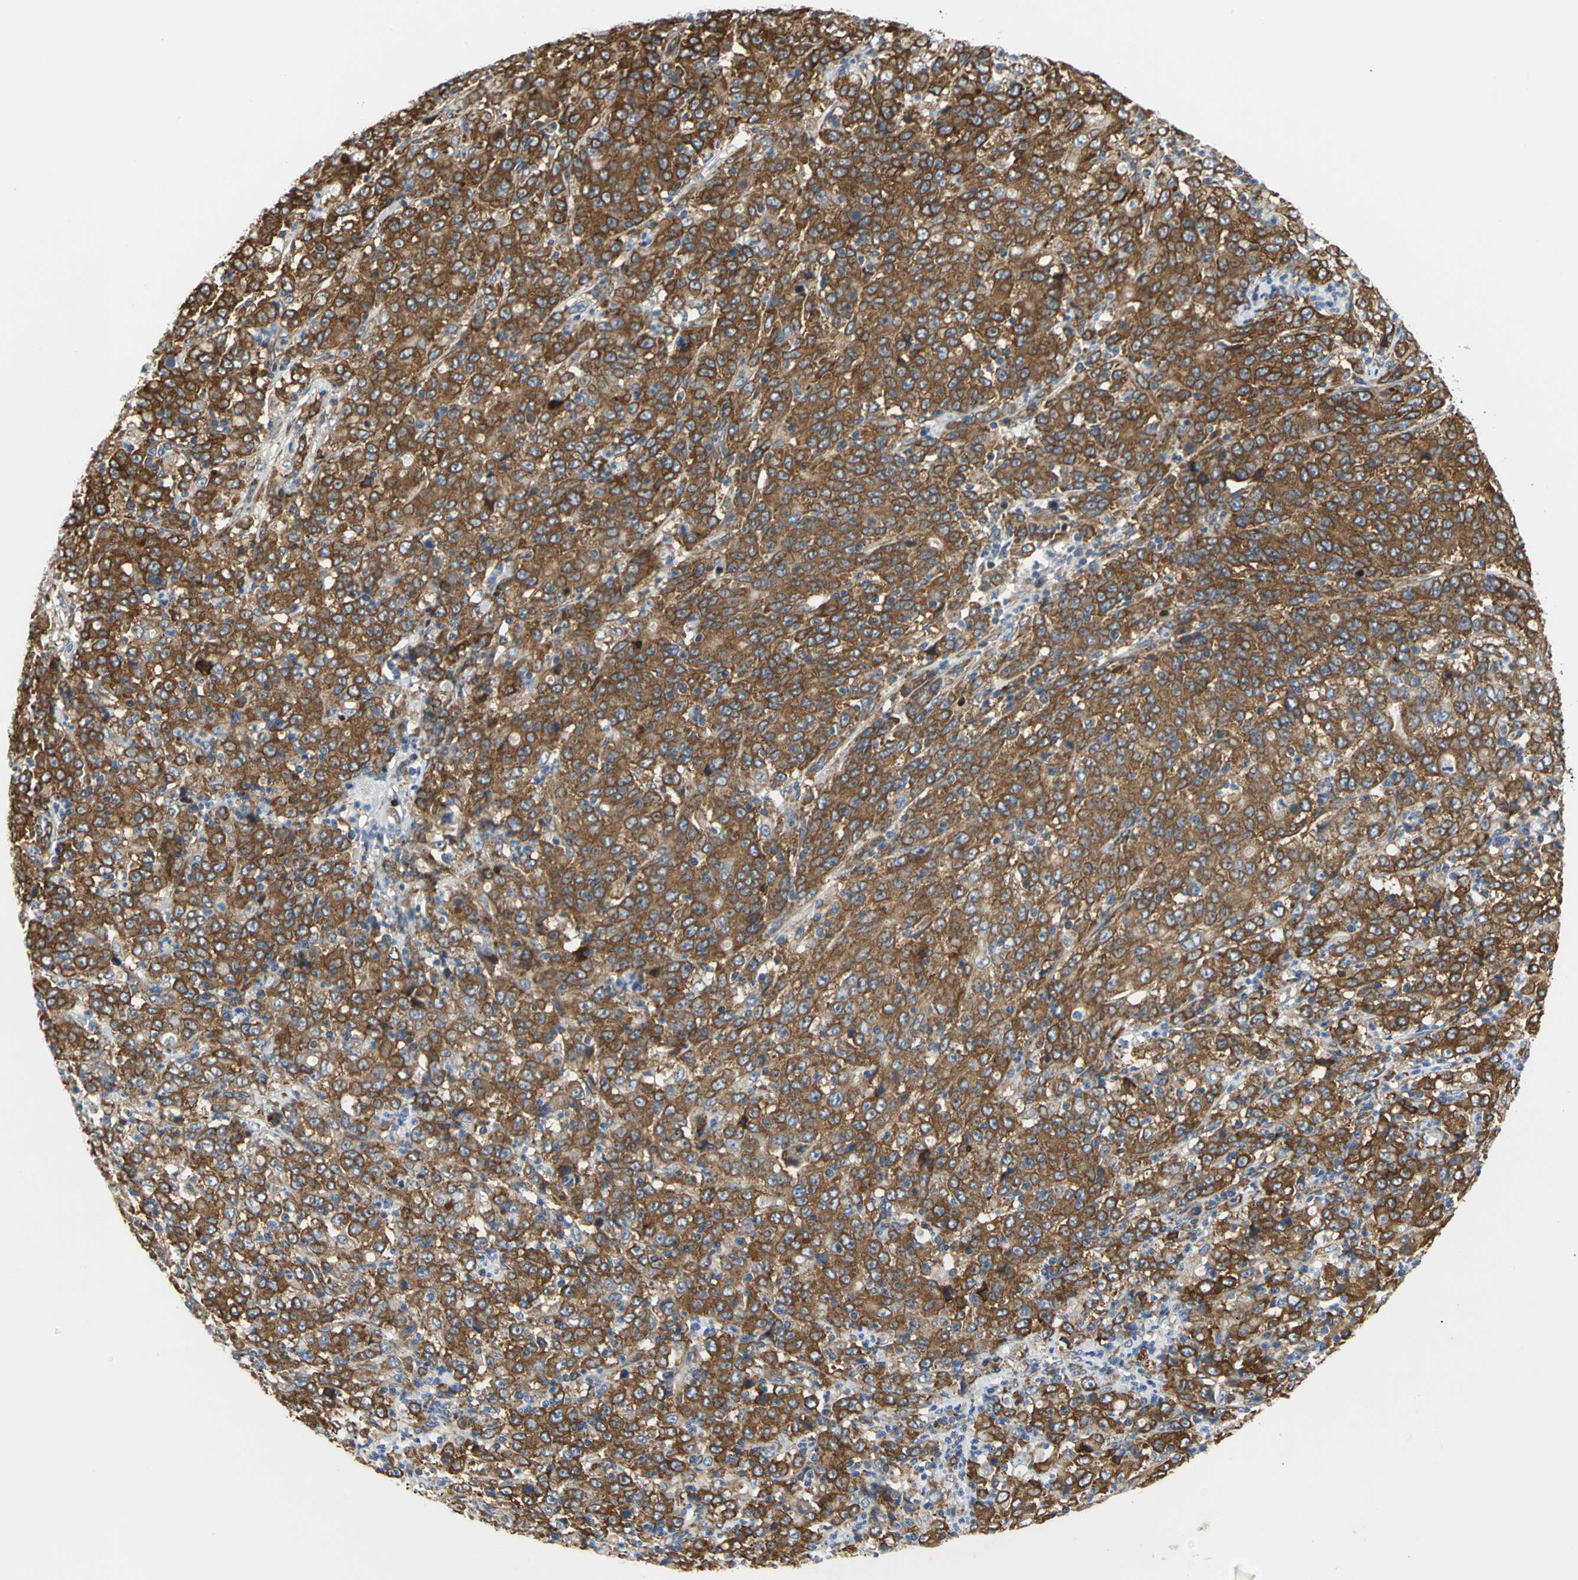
{"staining": {"intensity": "strong", "quantity": ">75%", "location": "cytoplasmic/membranous"}, "tissue": "stomach cancer", "cell_type": "Tumor cells", "image_type": "cancer", "snomed": [{"axis": "morphology", "description": "Adenocarcinoma, NOS"}, {"axis": "topography", "description": "Stomach, lower"}], "caption": "Immunohistochemical staining of stomach cancer exhibits high levels of strong cytoplasmic/membranous protein expression in about >75% of tumor cells.", "gene": "YBX1", "patient": {"sex": "female", "age": 71}}